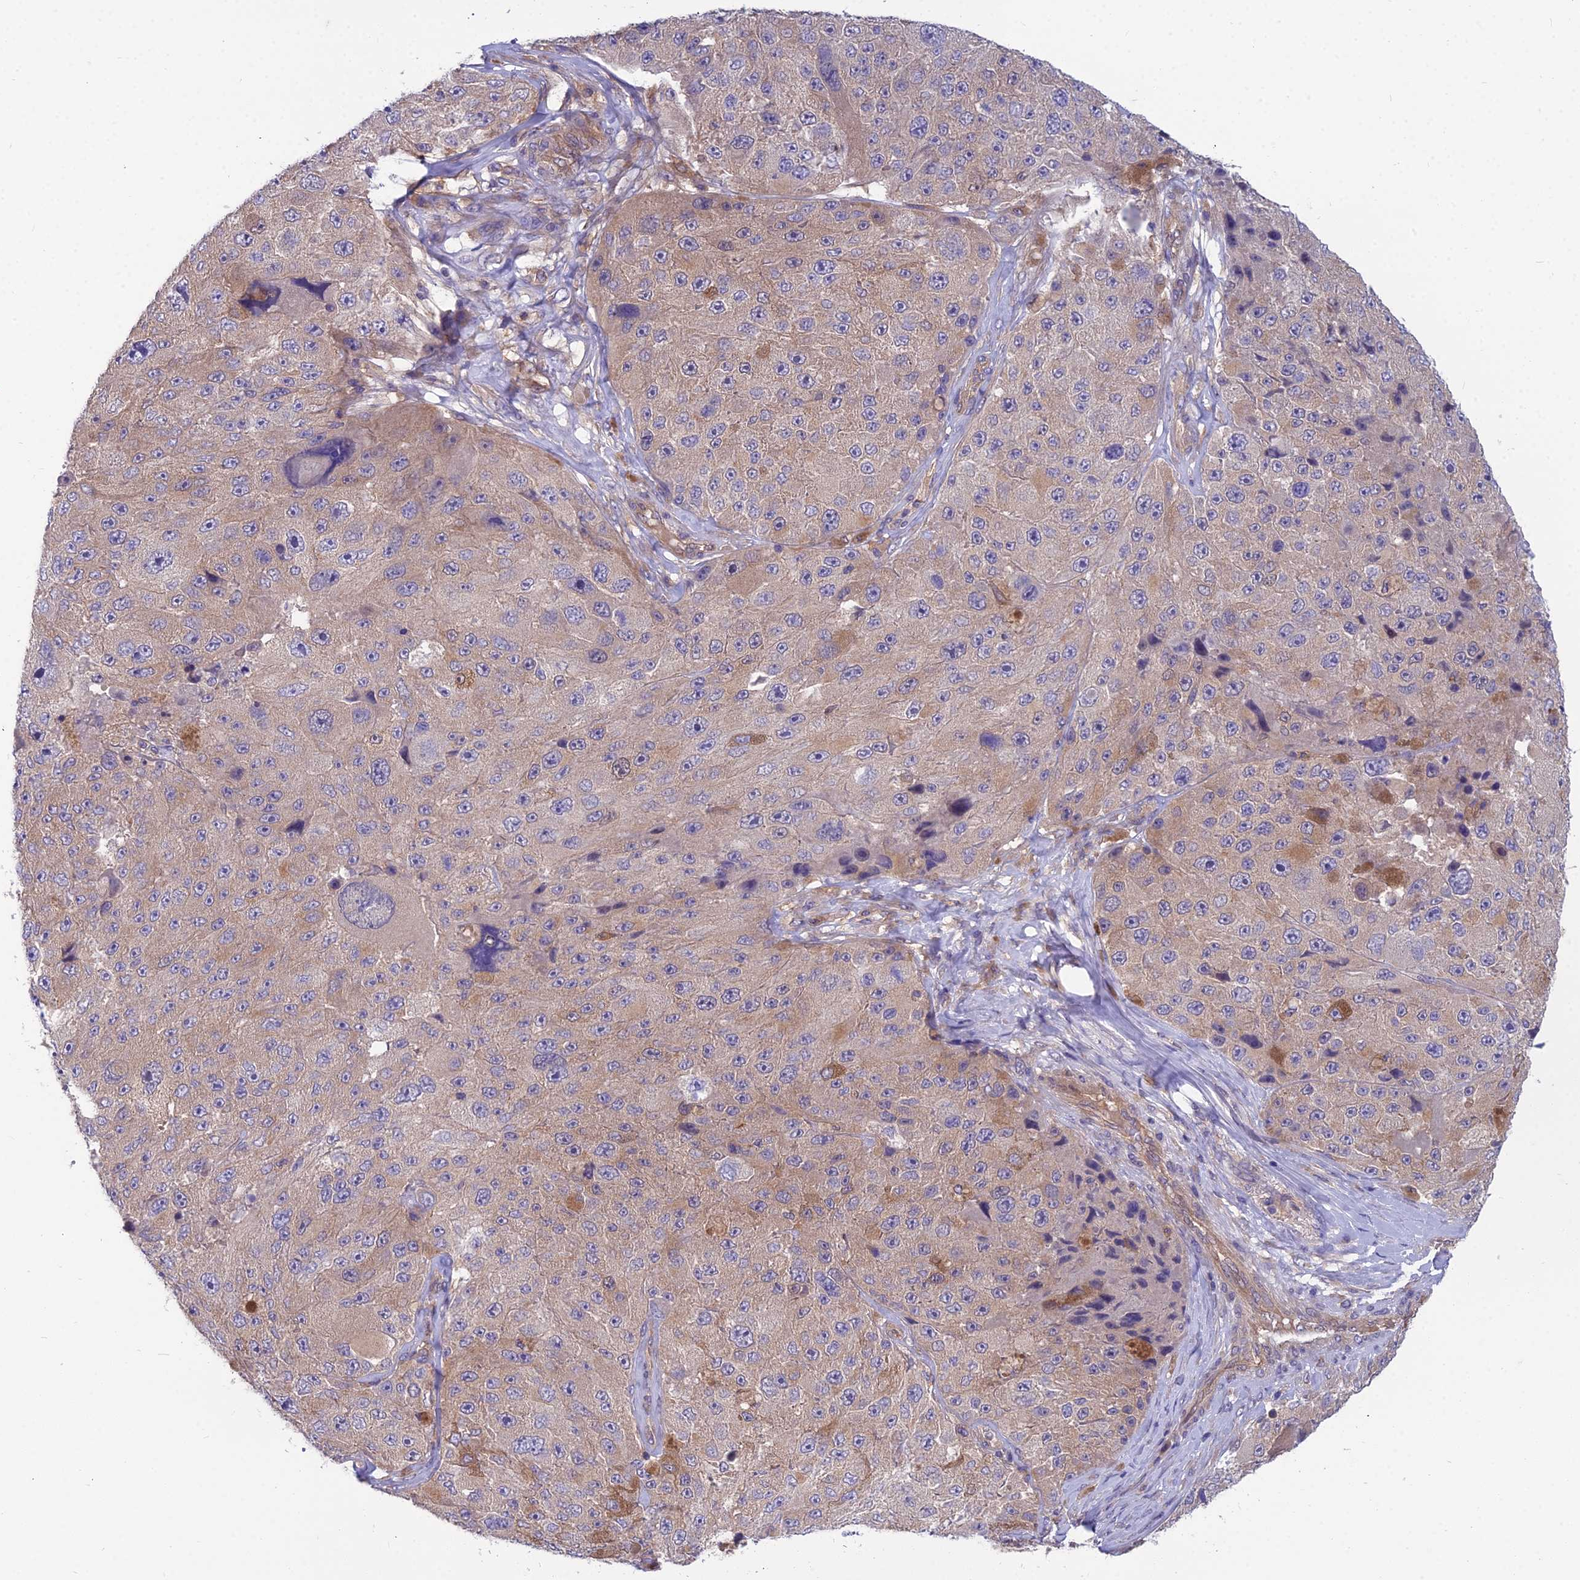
{"staining": {"intensity": "weak", "quantity": "<25%", "location": "cytoplasmic/membranous"}, "tissue": "melanoma", "cell_type": "Tumor cells", "image_type": "cancer", "snomed": [{"axis": "morphology", "description": "Malignant melanoma, Metastatic site"}, {"axis": "topography", "description": "Lymph node"}], "caption": "Immunohistochemical staining of melanoma reveals no significant staining in tumor cells.", "gene": "MVD", "patient": {"sex": "male", "age": 62}}